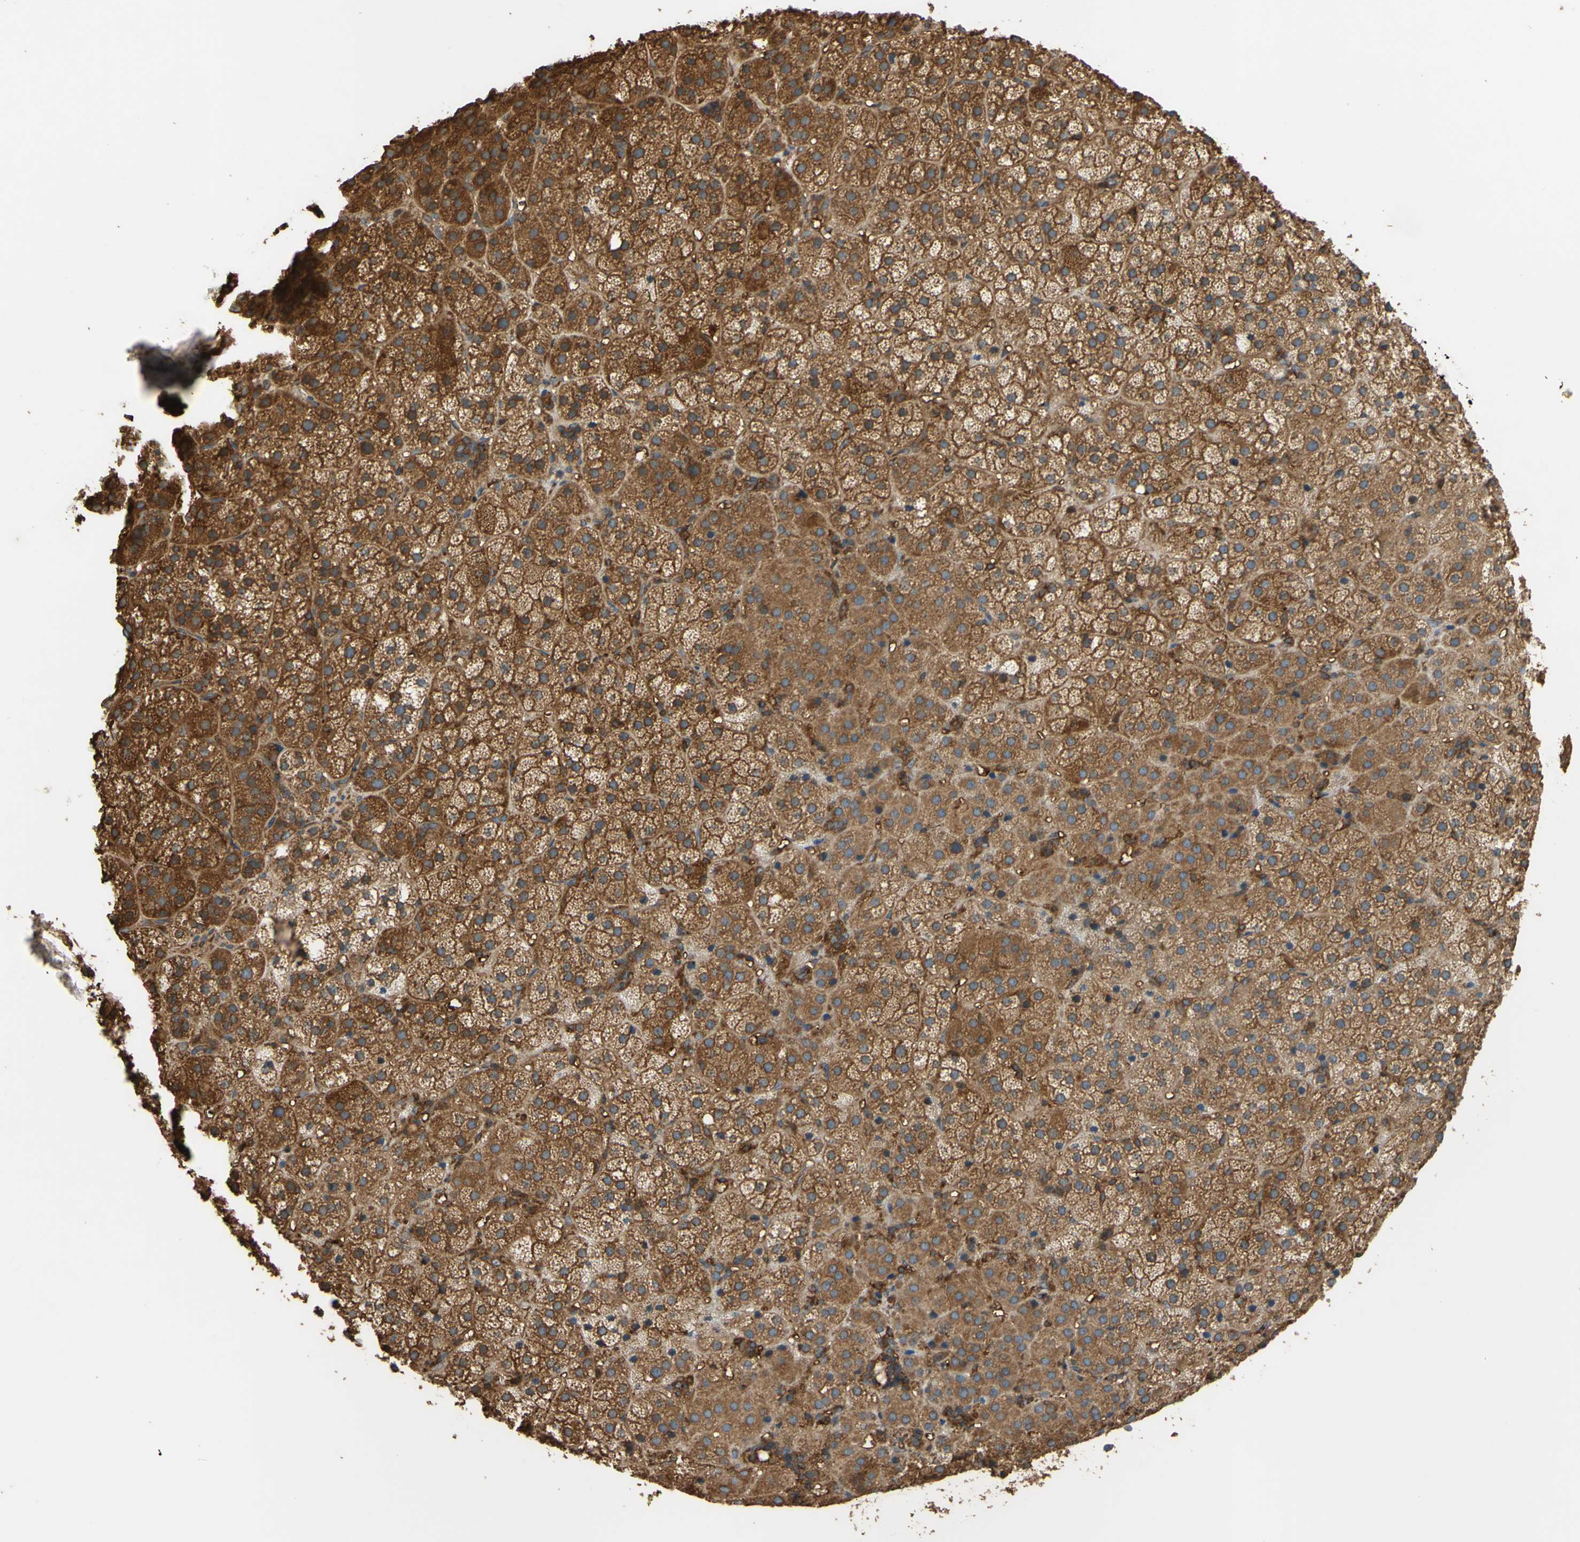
{"staining": {"intensity": "strong", "quantity": ">75%", "location": "cytoplasmic/membranous"}, "tissue": "adrenal gland", "cell_type": "Glandular cells", "image_type": "normal", "snomed": [{"axis": "morphology", "description": "Normal tissue, NOS"}, {"axis": "topography", "description": "Adrenal gland"}], "caption": "A brown stain highlights strong cytoplasmic/membranous positivity of a protein in glandular cells of benign human adrenal gland. Using DAB (3,3'-diaminobenzidine) (brown) and hematoxylin (blue) stains, captured at high magnification using brightfield microscopy.", "gene": "CTTN", "patient": {"sex": "female", "age": 57}}